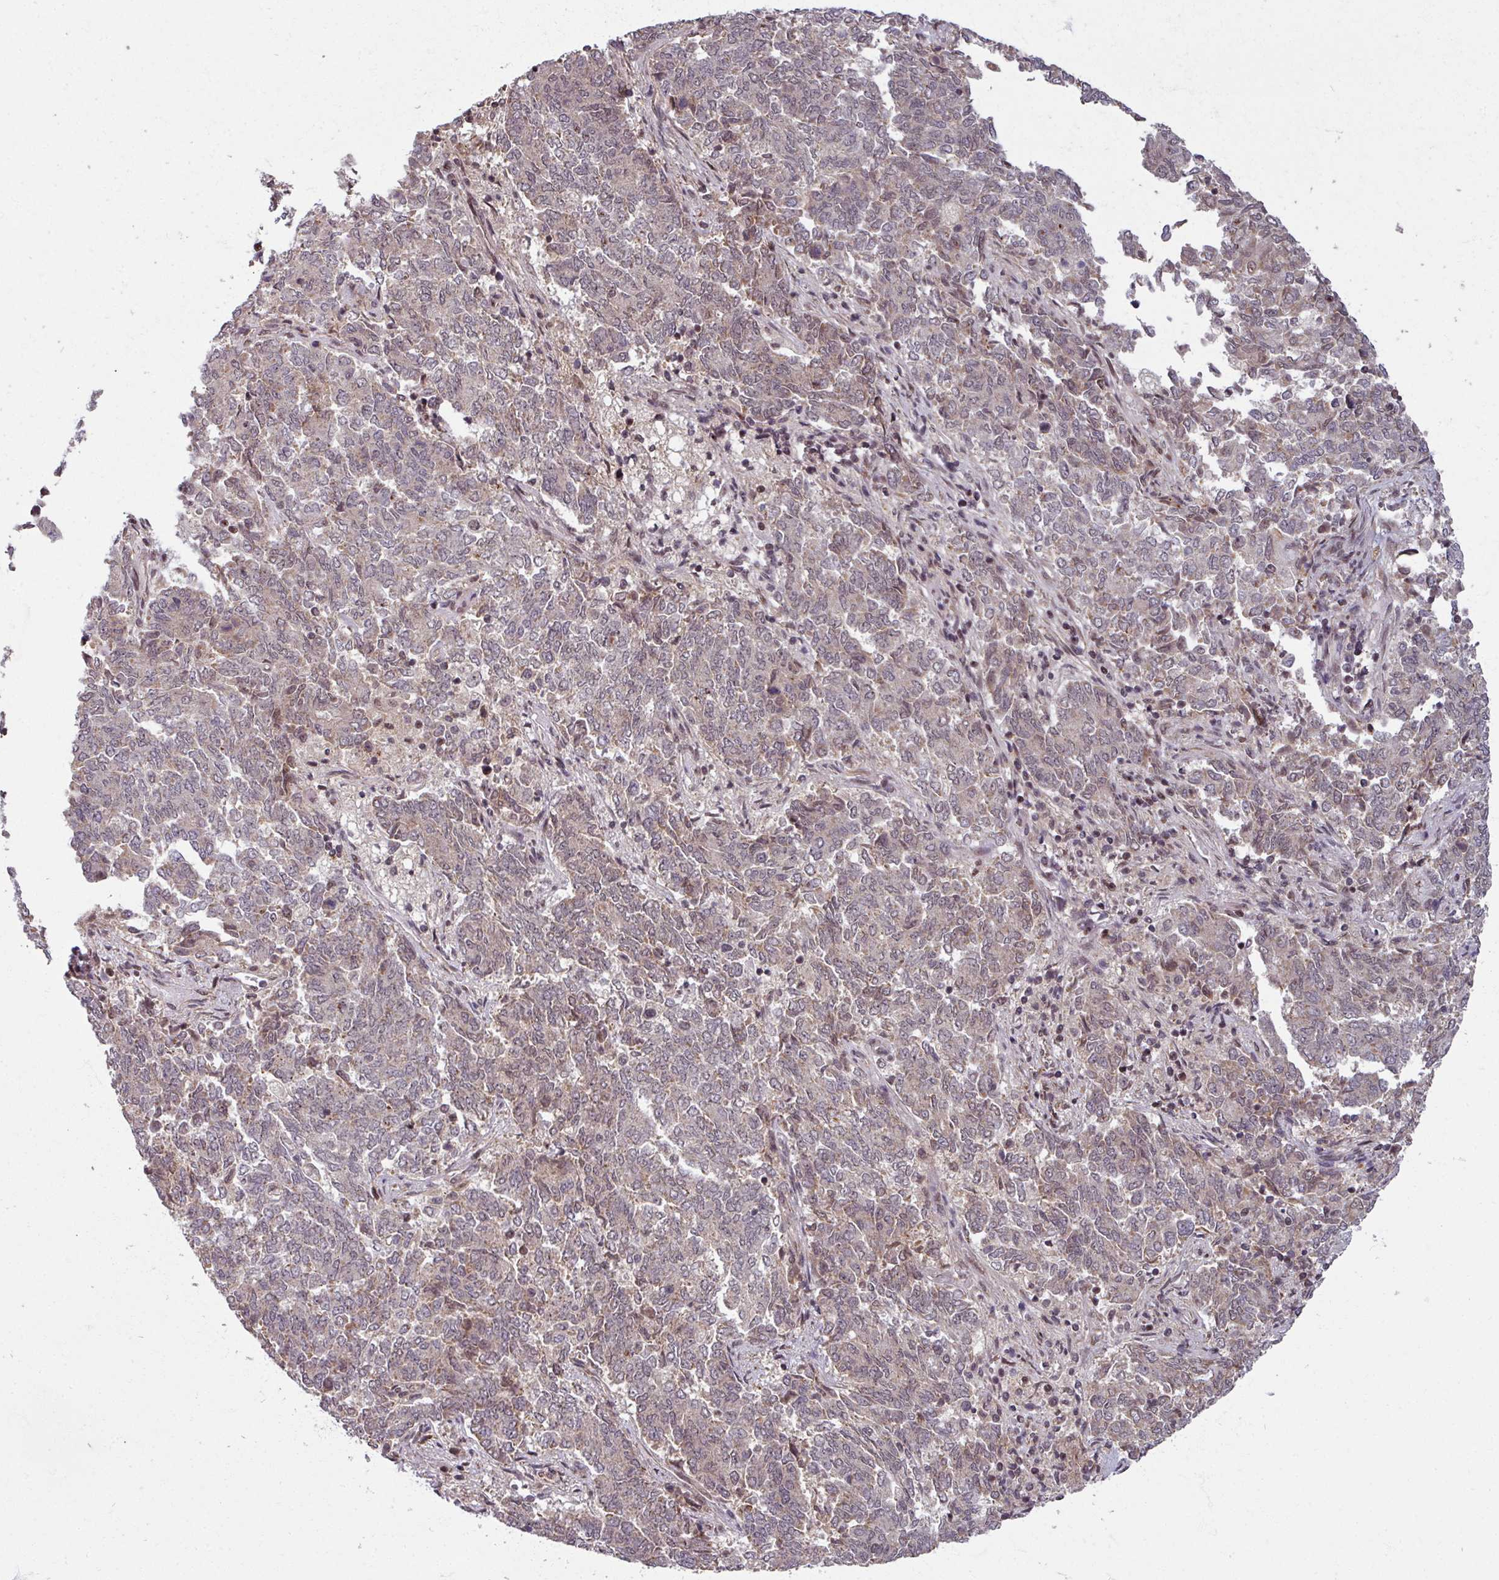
{"staining": {"intensity": "weak", "quantity": "<25%", "location": "cytoplasmic/membranous"}, "tissue": "endometrial cancer", "cell_type": "Tumor cells", "image_type": "cancer", "snomed": [{"axis": "morphology", "description": "Adenocarcinoma, NOS"}, {"axis": "topography", "description": "Endometrium"}], "caption": "This histopathology image is of endometrial cancer (adenocarcinoma) stained with immunohistochemistry (IHC) to label a protein in brown with the nuclei are counter-stained blue. There is no staining in tumor cells.", "gene": "SWI5", "patient": {"sex": "female", "age": 80}}